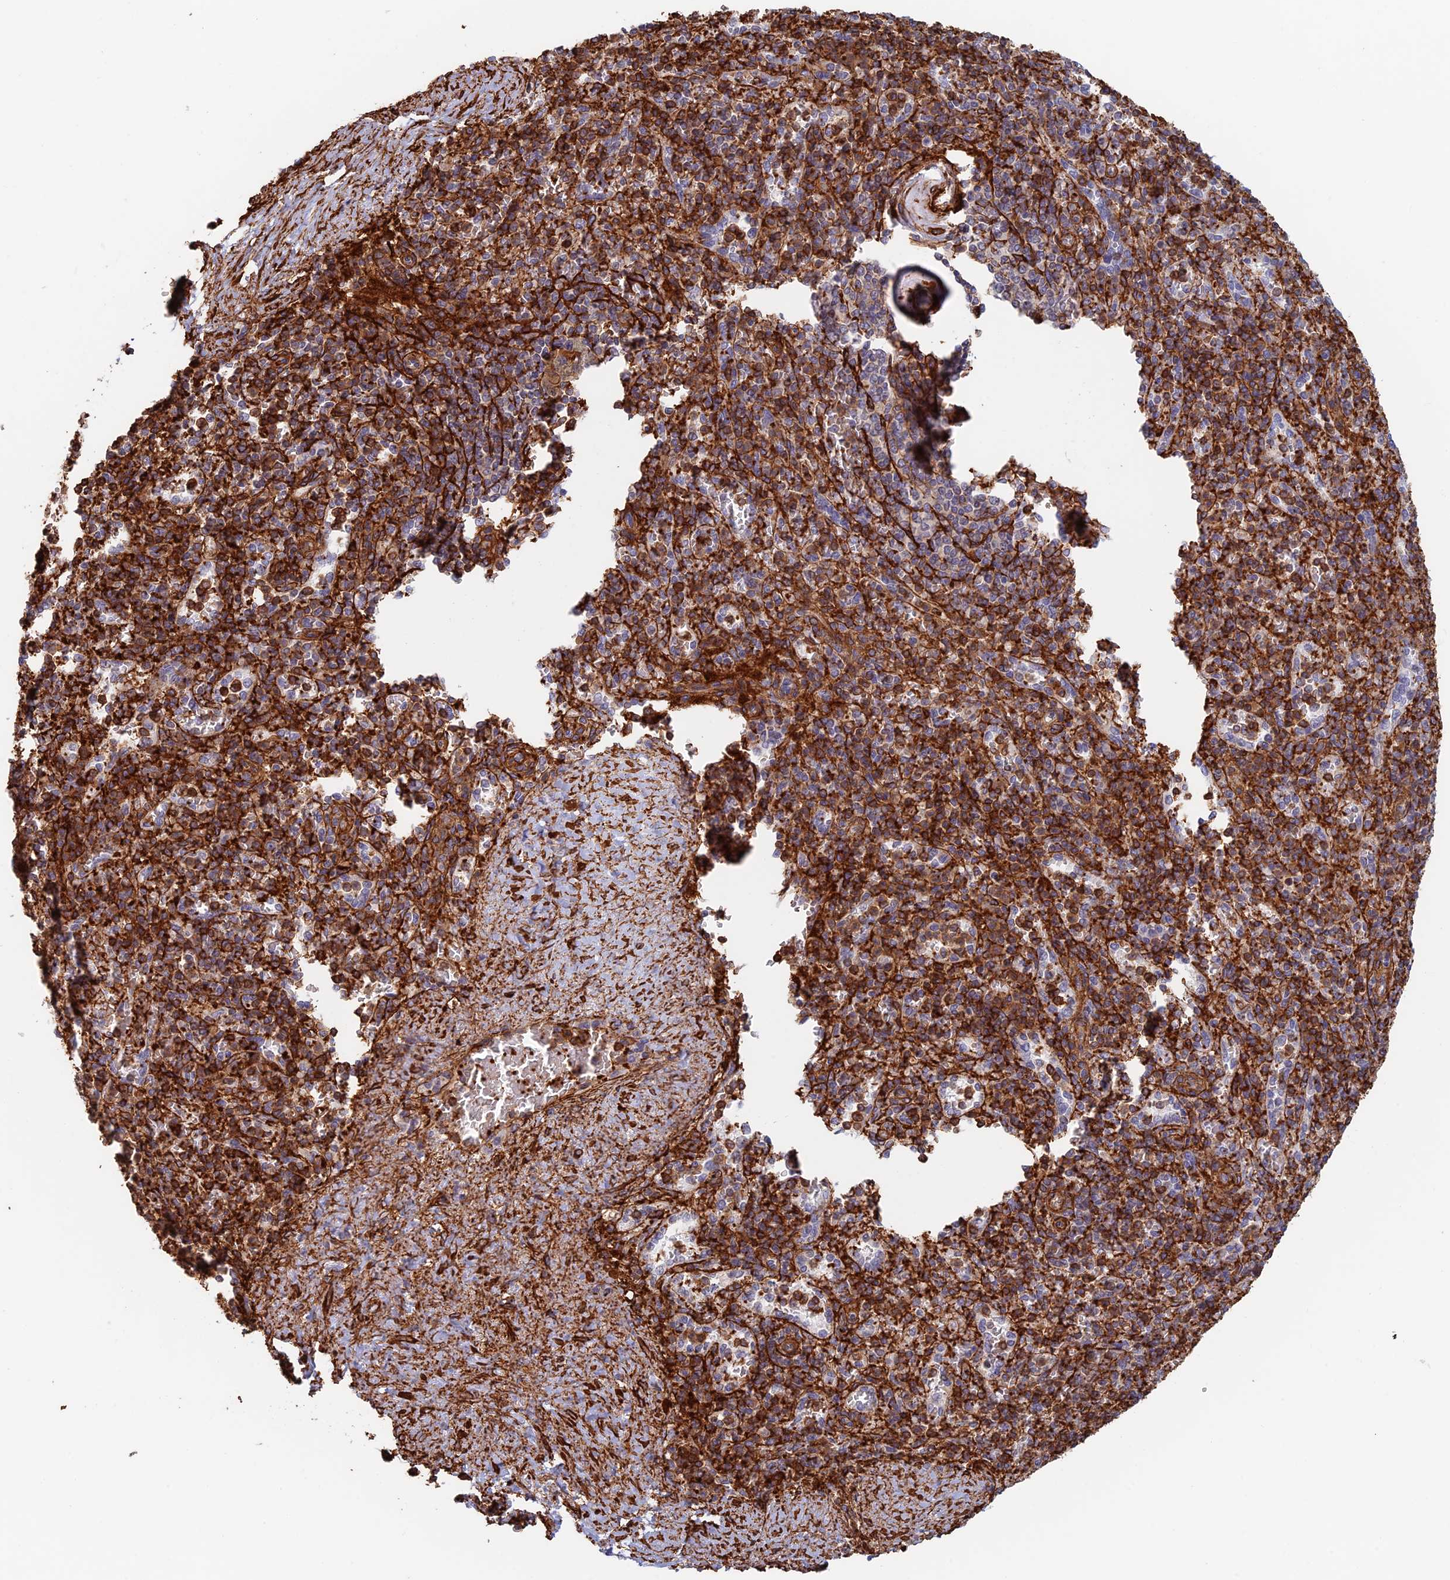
{"staining": {"intensity": "strong", "quantity": "25%-75%", "location": "cytoplasmic/membranous"}, "tissue": "spleen", "cell_type": "Cells in red pulp", "image_type": "normal", "snomed": [{"axis": "morphology", "description": "Normal tissue, NOS"}, {"axis": "topography", "description": "Spleen"}], "caption": "Brown immunohistochemical staining in unremarkable spleen reveals strong cytoplasmic/membranous staining in approximately 25%-75% of cells in red pulp.", "gene": "PAK4", "patient": {"sex": "male", "age": 82}}